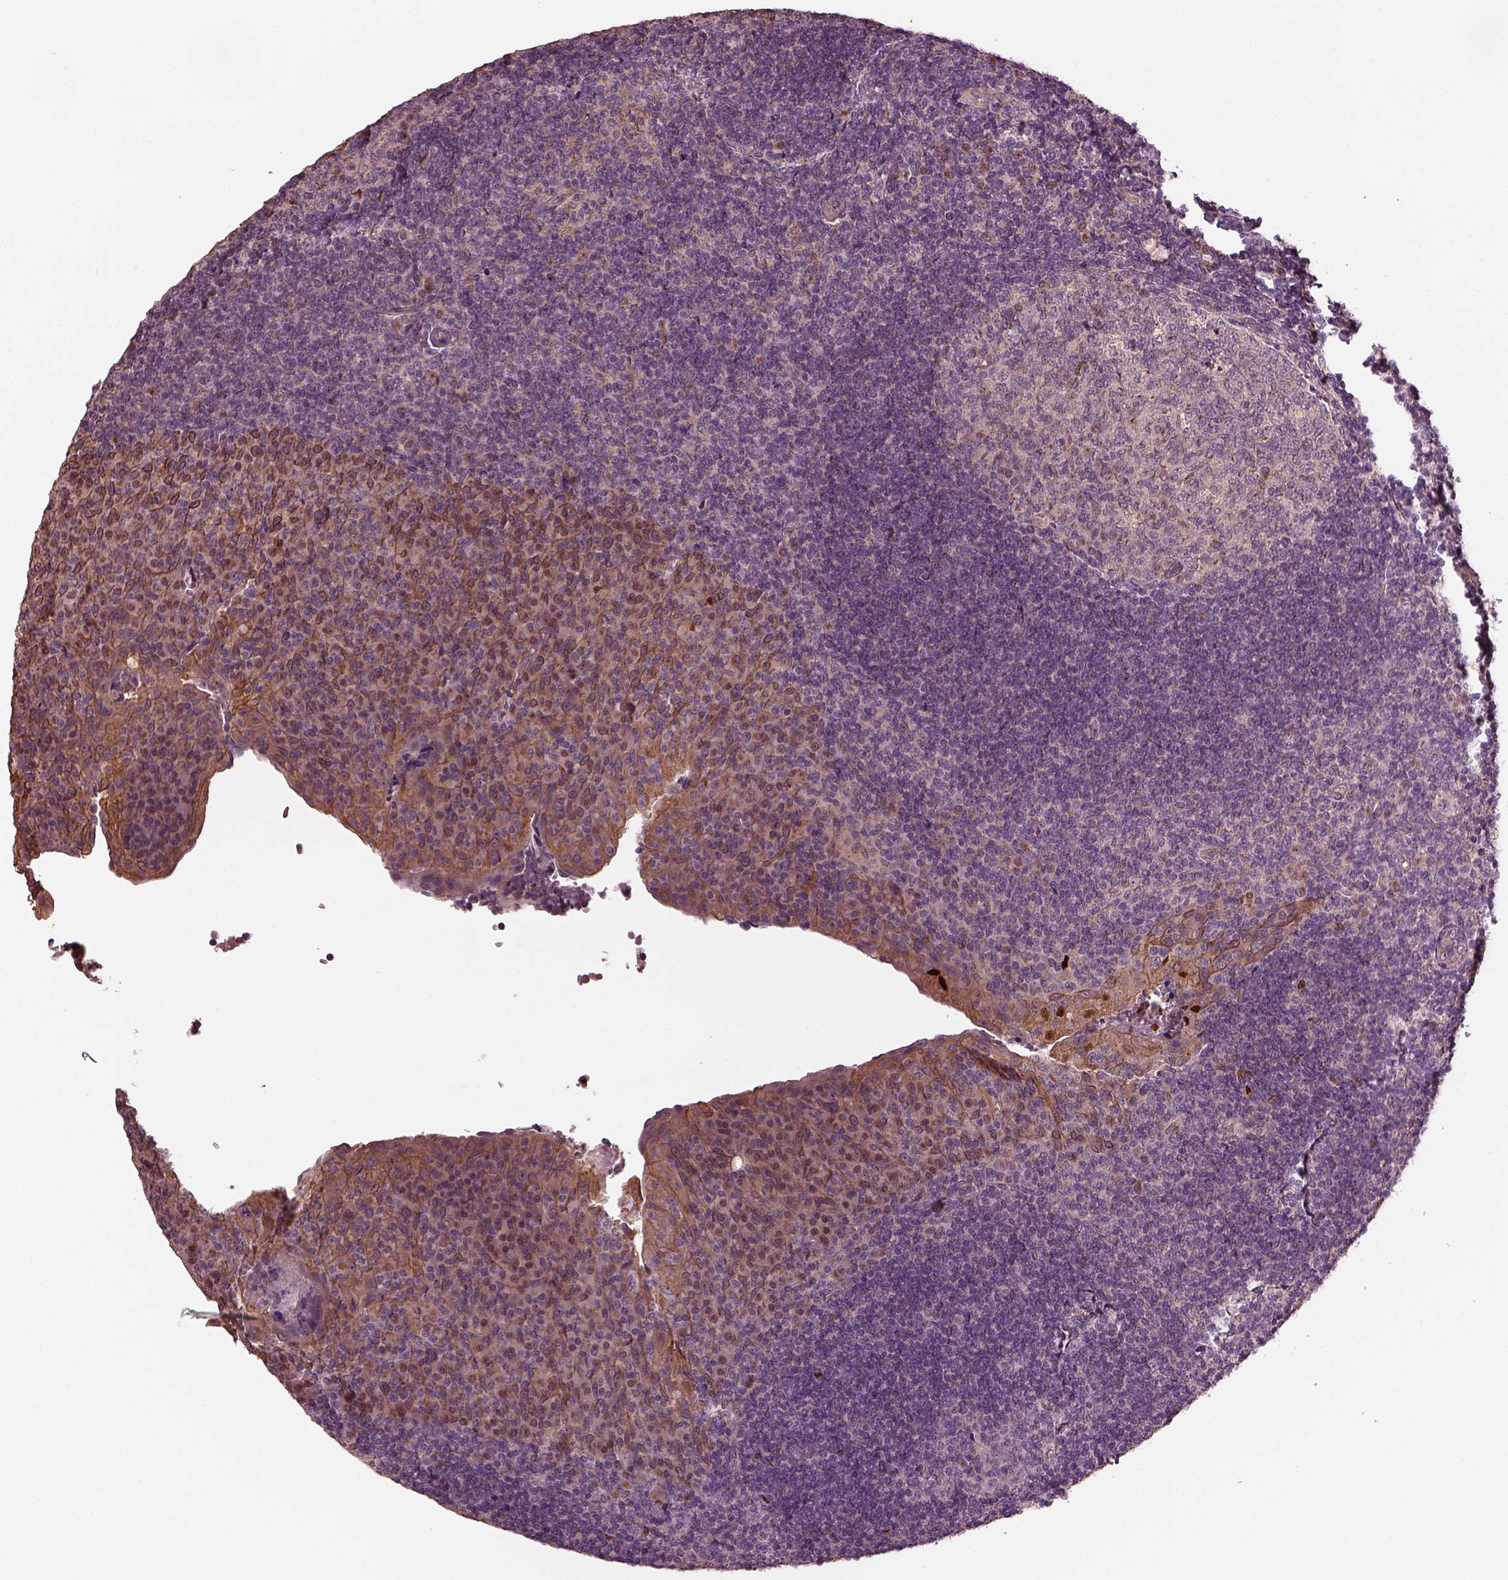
{"staining": {"intensity": "negative", "quantity": "none", "location": "none"}, "tissue": "tonsil", "cell_type": "Germinal center cells", "image_type": "normal", "snomed": [{"axis": "morphology", "description": "Normal tissue, NOS"}, {"axis": "topography", "description": "Tonsil"}], "caption": "An image of tonsil stained for a protein exhibits no brown staining in germinal center cells.", "gene": "RUFY3", "patient": {"sex": "male", "age": 17}}